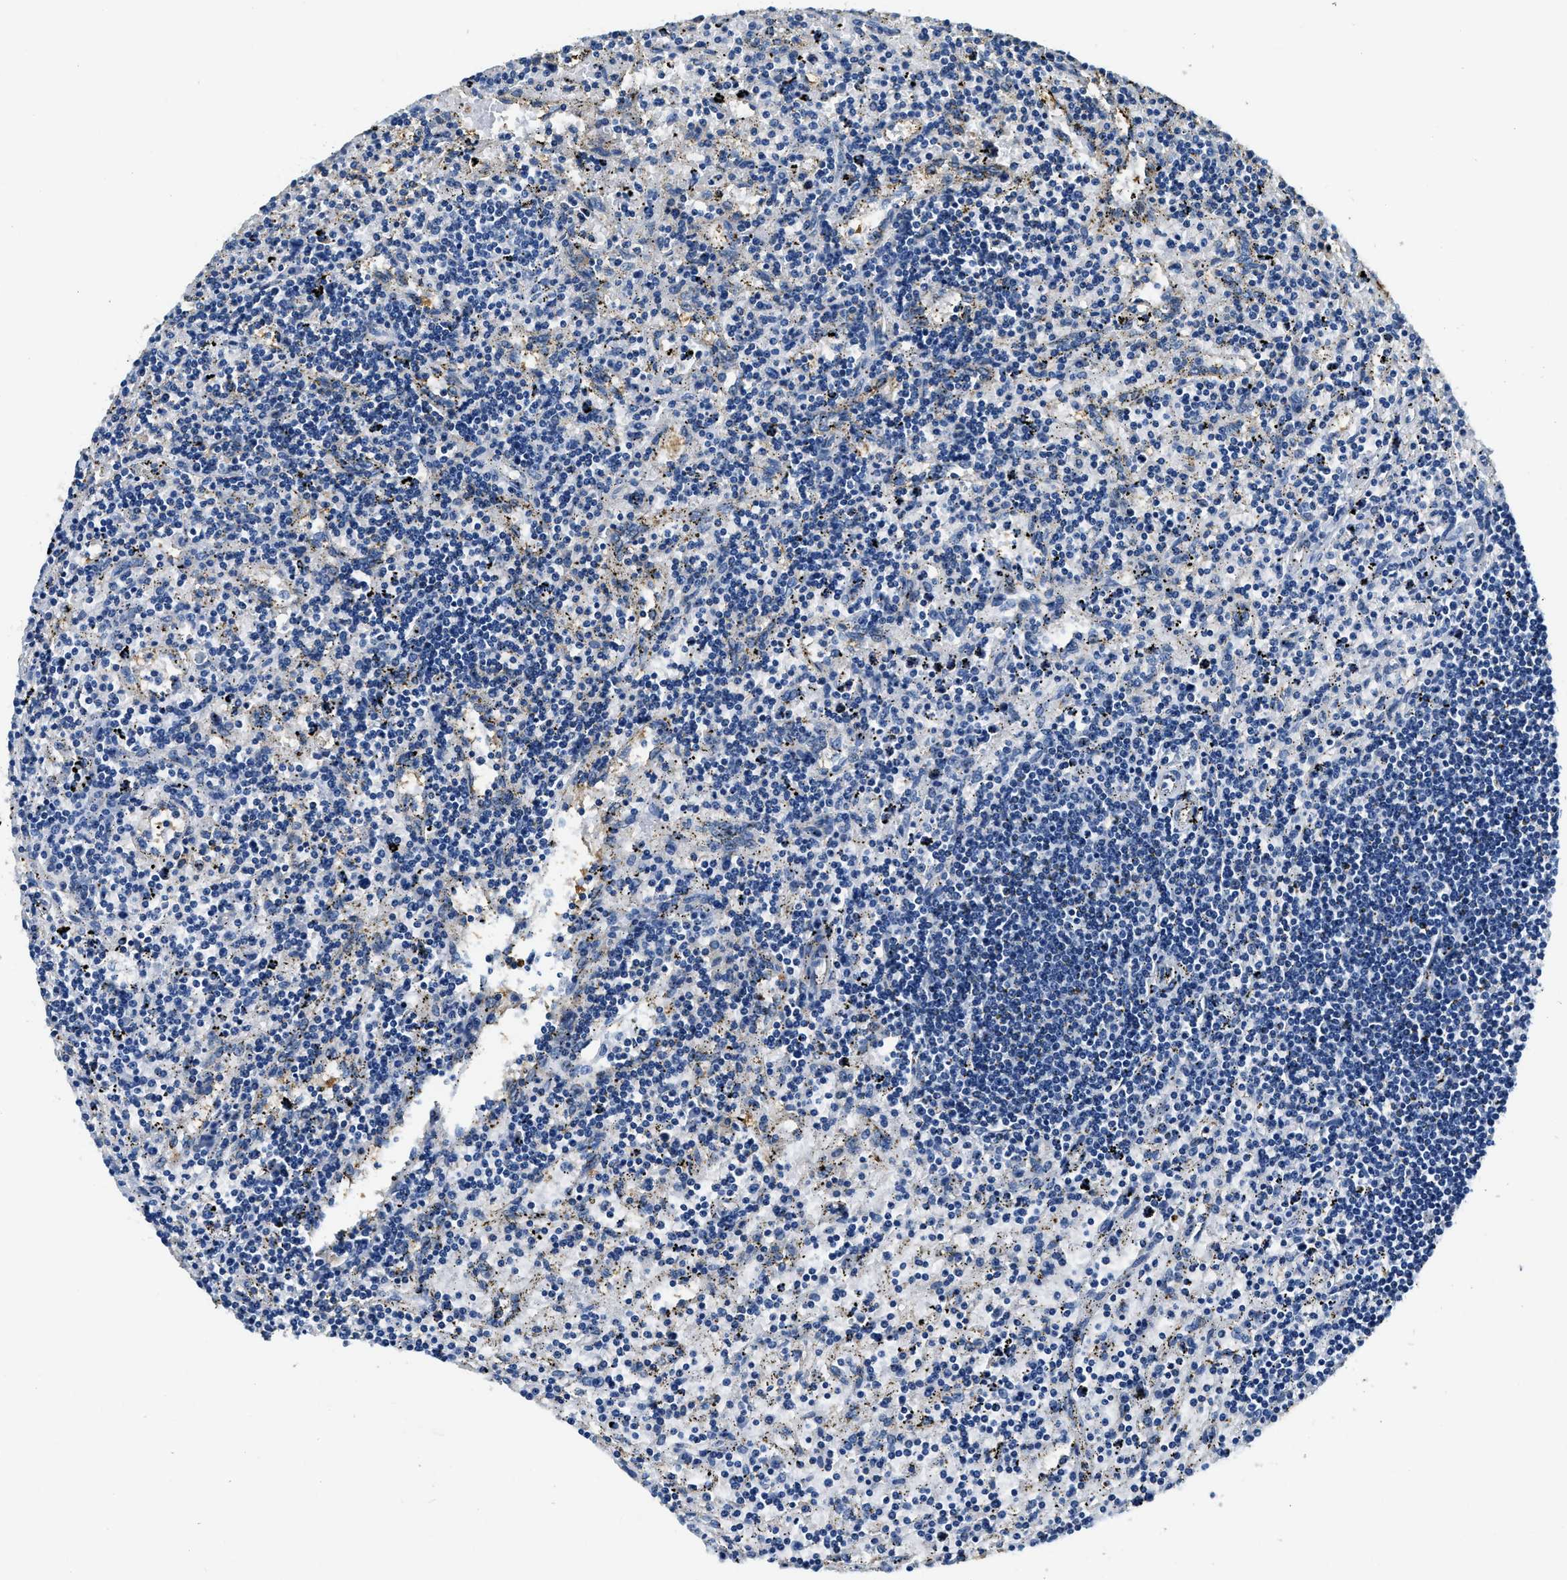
{"staining": {"intensity": "negative", "quantity": "none", "location": "none"}, "tissue": "lymphoma", "cell_type": "Tumor cells", "image_type": "cancer", "snomed": [{"axis": "morphology", "description": "Malignant lymphoma, non-Hodgkin's type, Low grade"}, {"axis": "topography", "description": "Spleen"}], "caption": "High magnification brightfield microscopy of lymphoma stained with DAB (brown) and counterstained with hematoxylin (blue): tumor cells show no significant staining.", "gene": "MIB1", "patient": {"sex": "male", "age": 76}}